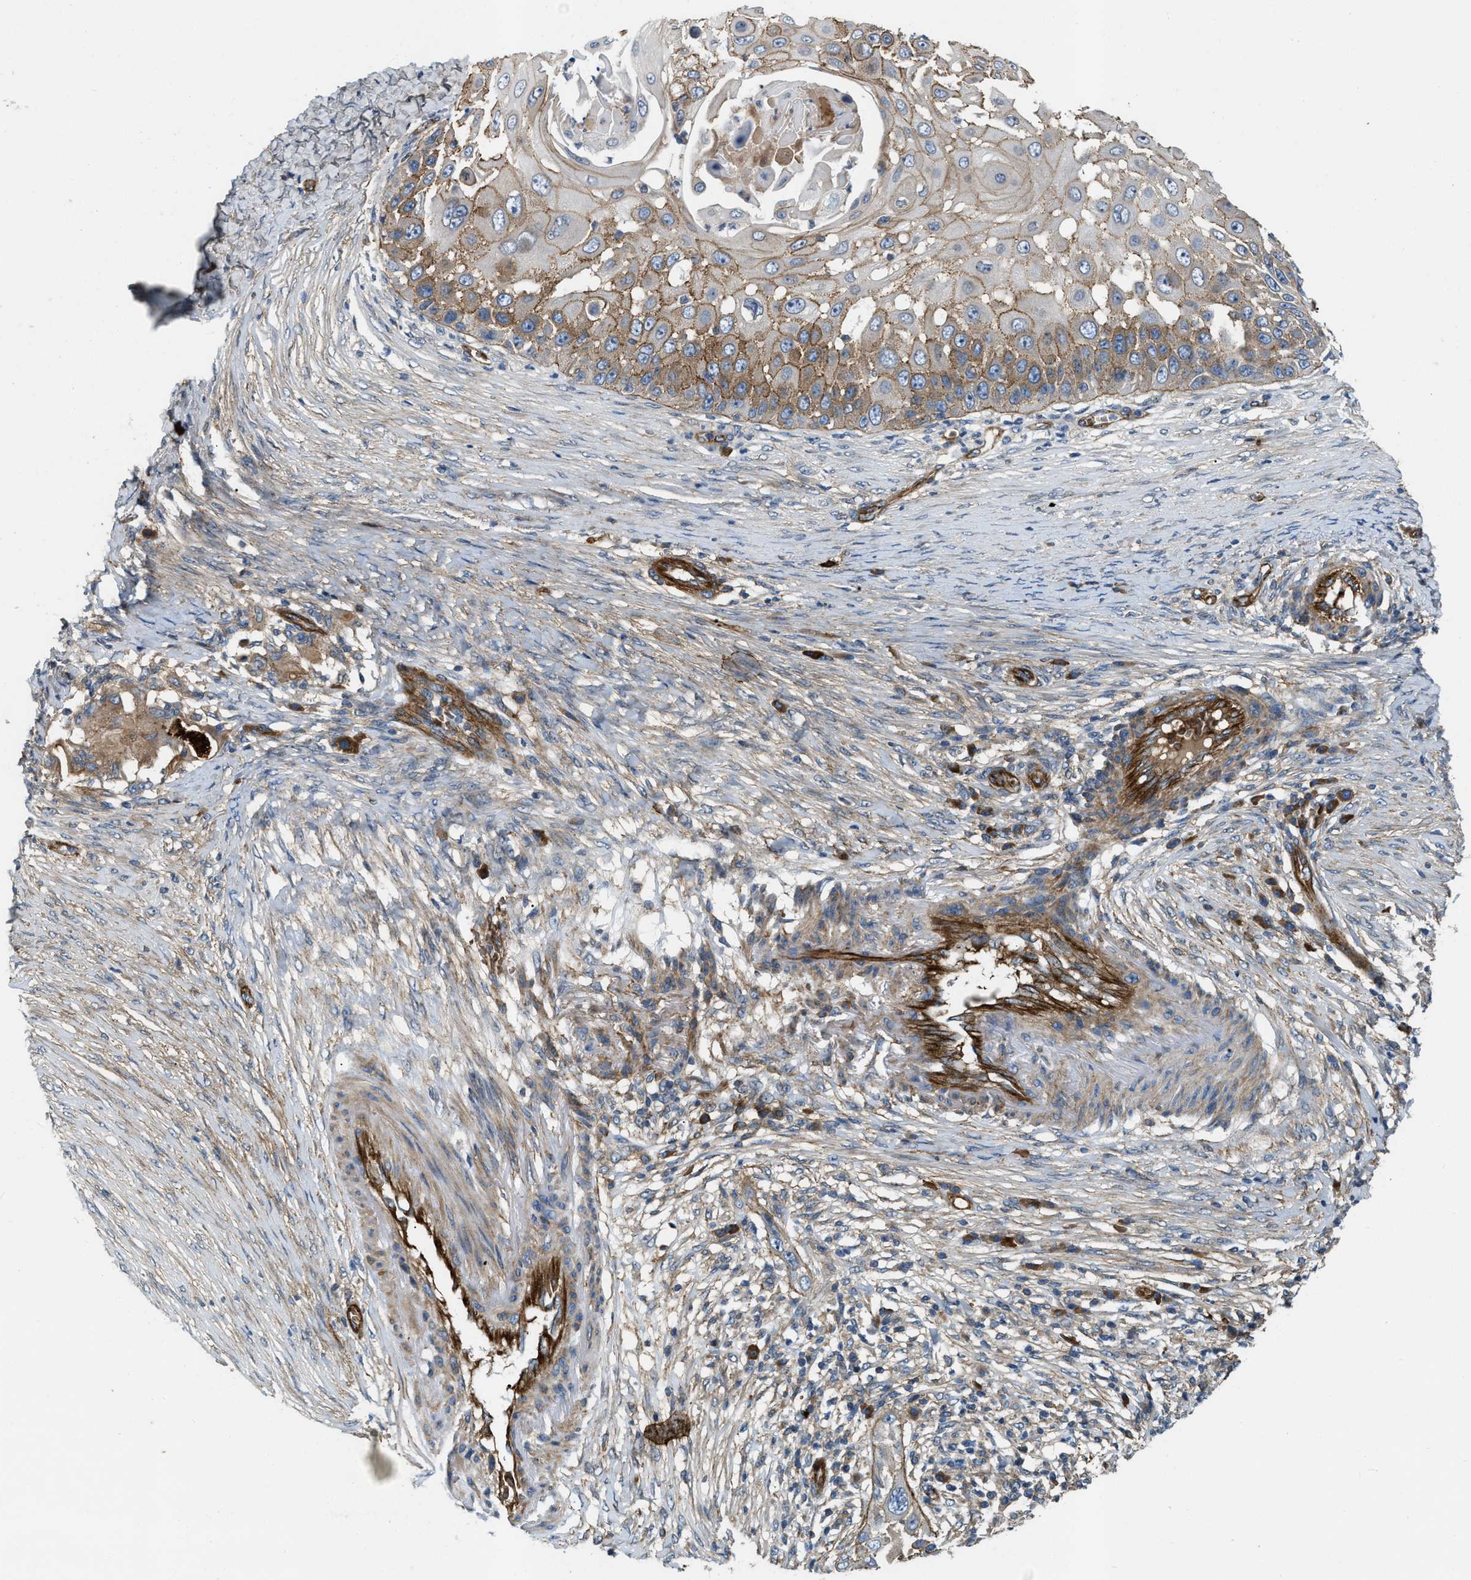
{"staining": {"intensity": "moderate", "quantity": "25%-75%", "location": "cytoplasmic/membranous"}, "tissue": "skin cancer", "cell_type": "Tumor cells", "image_type": "cancer", "snomed": [{"axis": "morphology", "description": "Squamous cell carcinoma, NOS"}, {"axis": "topography", "description": "Skin"}], "caption": "Brown immunohistochemical staining in squamous cell carcinoma (skin) reveals moderate cytoplasmic/membranous expression in about 25%-75% of tumor cells.", "gene": "ERC1", "patient": {"sex": "female", "age": 44}}